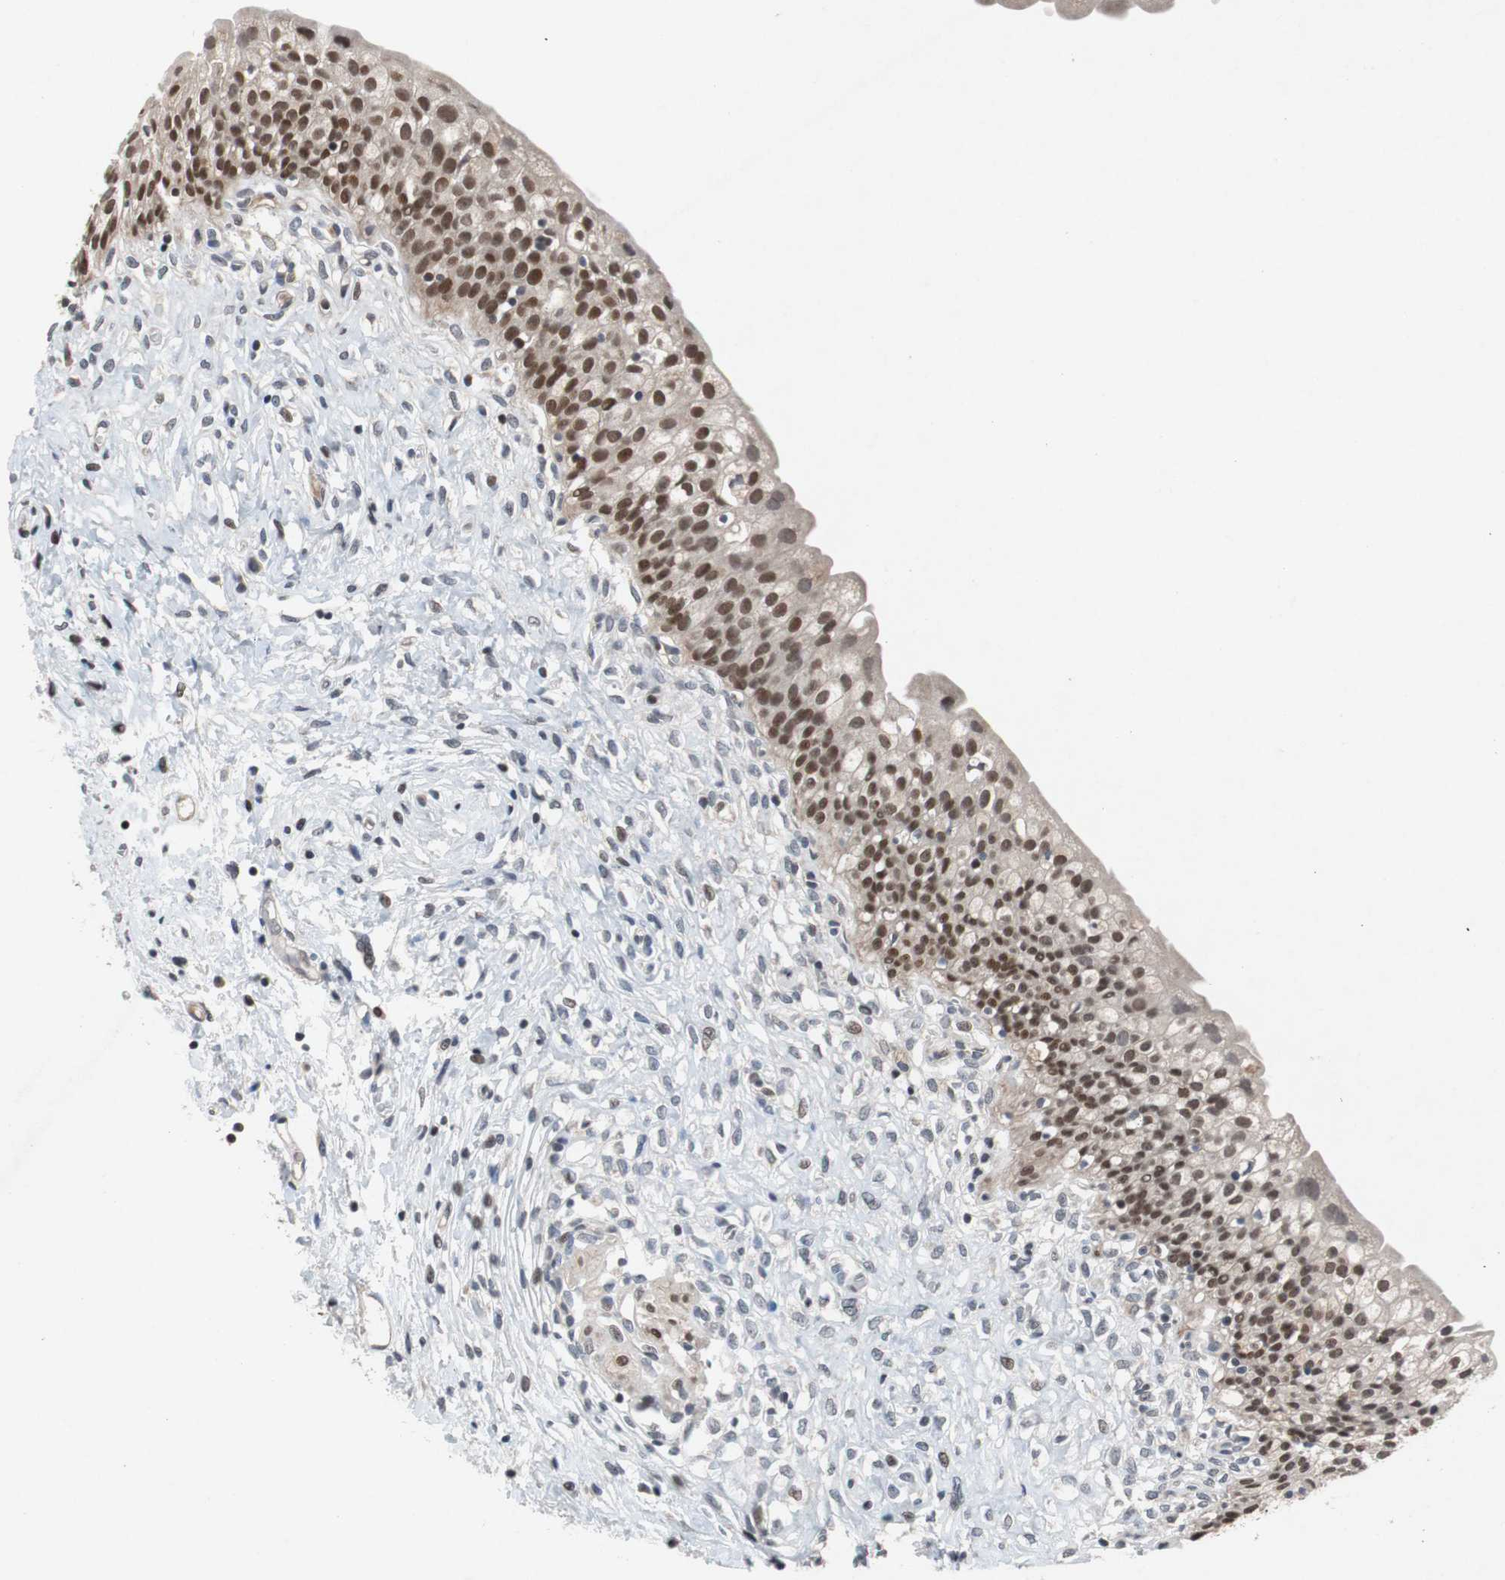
{"staining": {"intensity": "strong", "quantity": ">75%", "location": "cytoplasmic/membranous,nuclear"}, "tissue": "urinary bladder", "cell_type": "Urothelial cells", "image_type": "normal", "snomed": [{"axis": "morphology", "description": "Normal tissue, NOS"}, {"axis": "morphology", "description": "Inflammation, NOS"}, {"axis": "topography", "description": "Urinary bladder"}], "caption": "The image reveals immunohistochemical staining of unremarkable urinary bladder. There is strong cytoplasmic/membranous,nuclear staining is present in about >75% of urothelial cells. The staining is performed using DAB (3,3'-diaminobenzidine) brown chromogen to label protein expression. The nuclei are counter-stained blue using hematoxylin.", "gene": "TP63", "patient": {"sex": "female", "age": 80}}